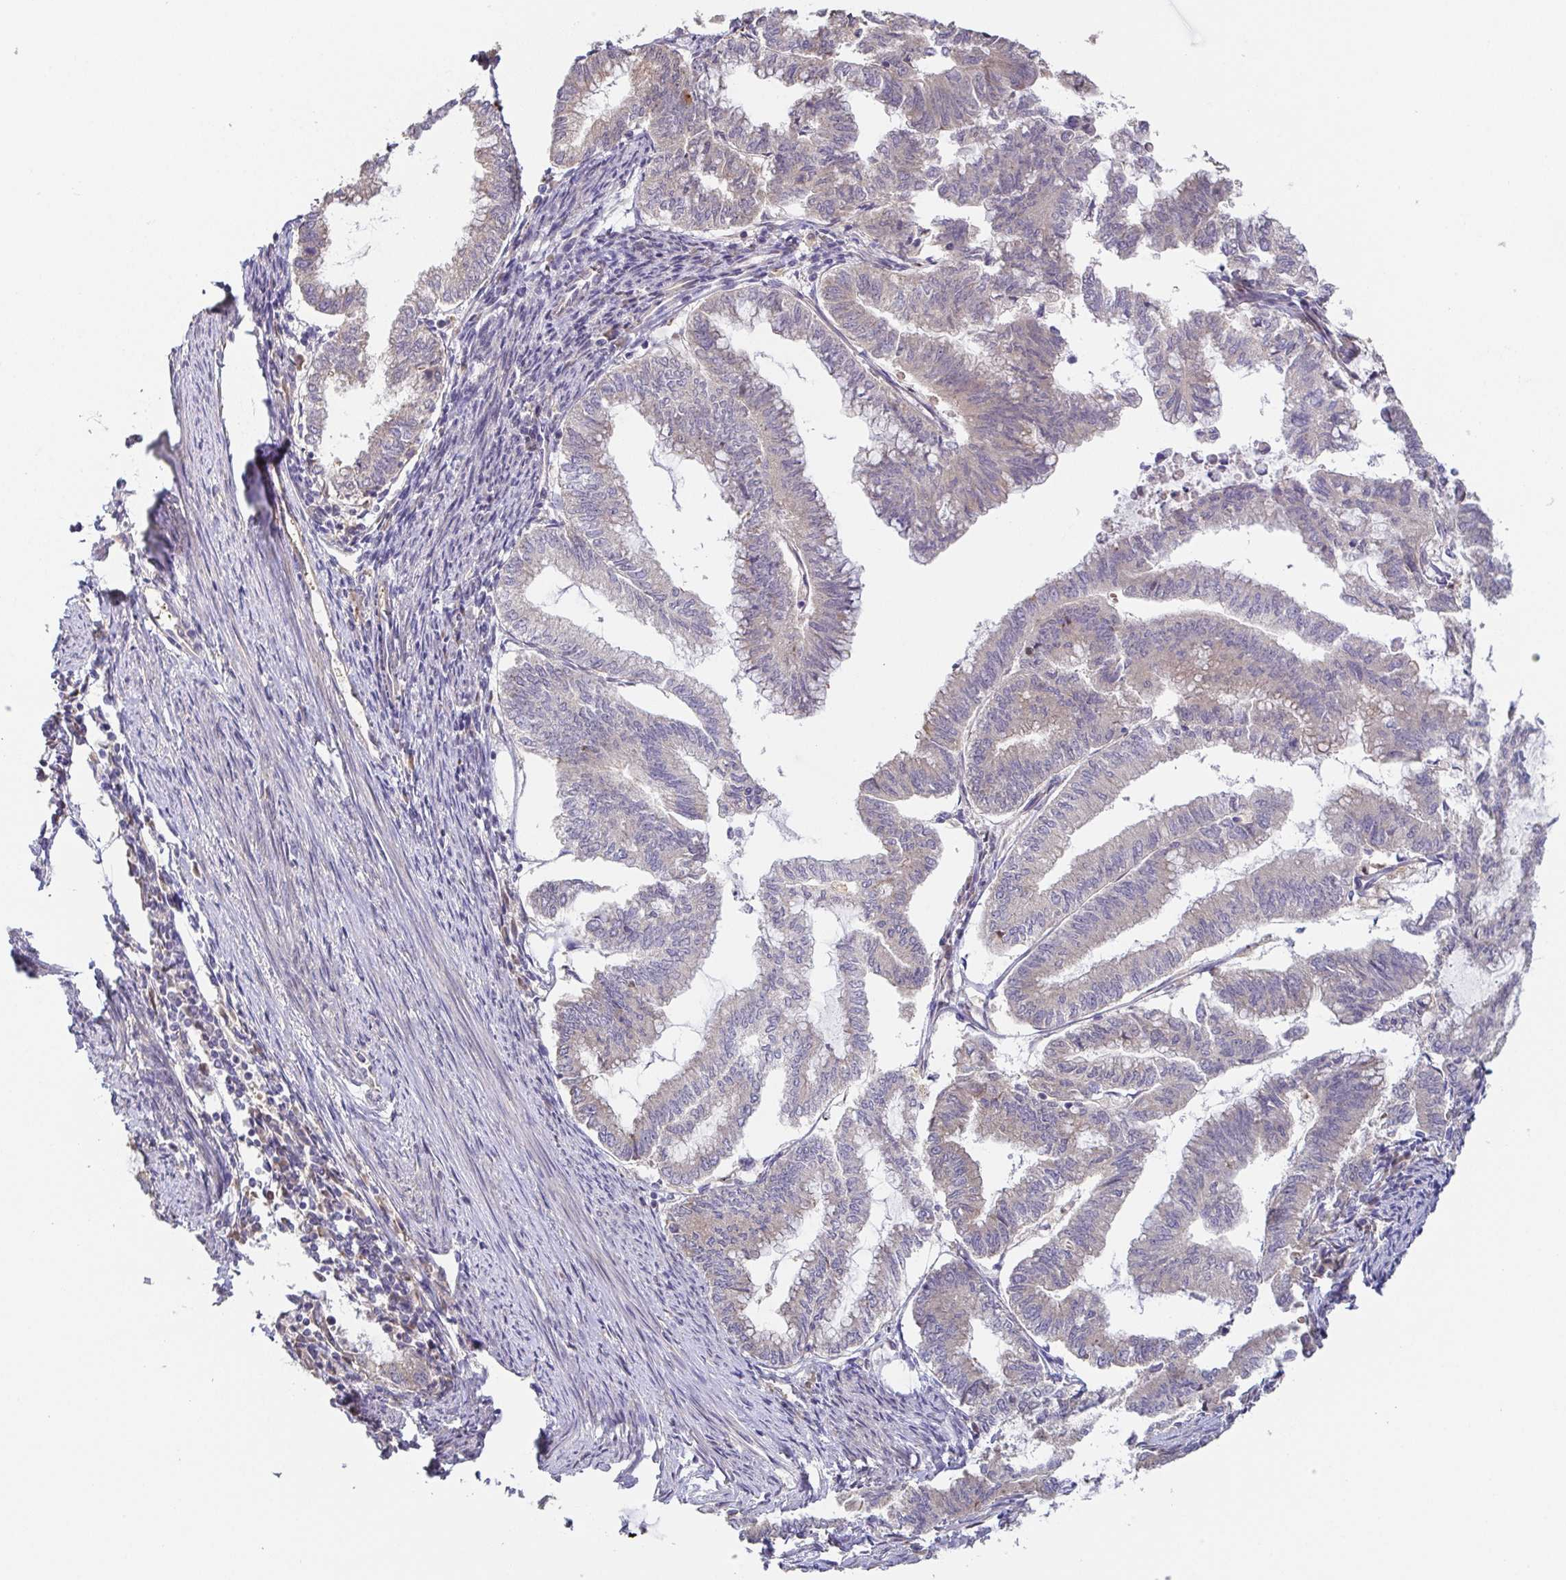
{"staining": {"intensity": "weak", "quantity": "<25%", "location": "cytoplasmic/membranous"}, "tissue": "endometrial cancer", "cell_type": "Tumor cells", "image_type": "cancer", "snomed": [{"axis": "morphology", "description": "Adenocarcinoma, NOS"}, {"axis": "topography", "description": "Endometrium"}], "caption": "IHC micrograph of neoplastic tissue: human endometrial adenocarcinoma stained with DAB exhibits no significant protein expression in tumor cells.", "gene": "EIF3D", "patient": {"sex": "female", "age": 79}}